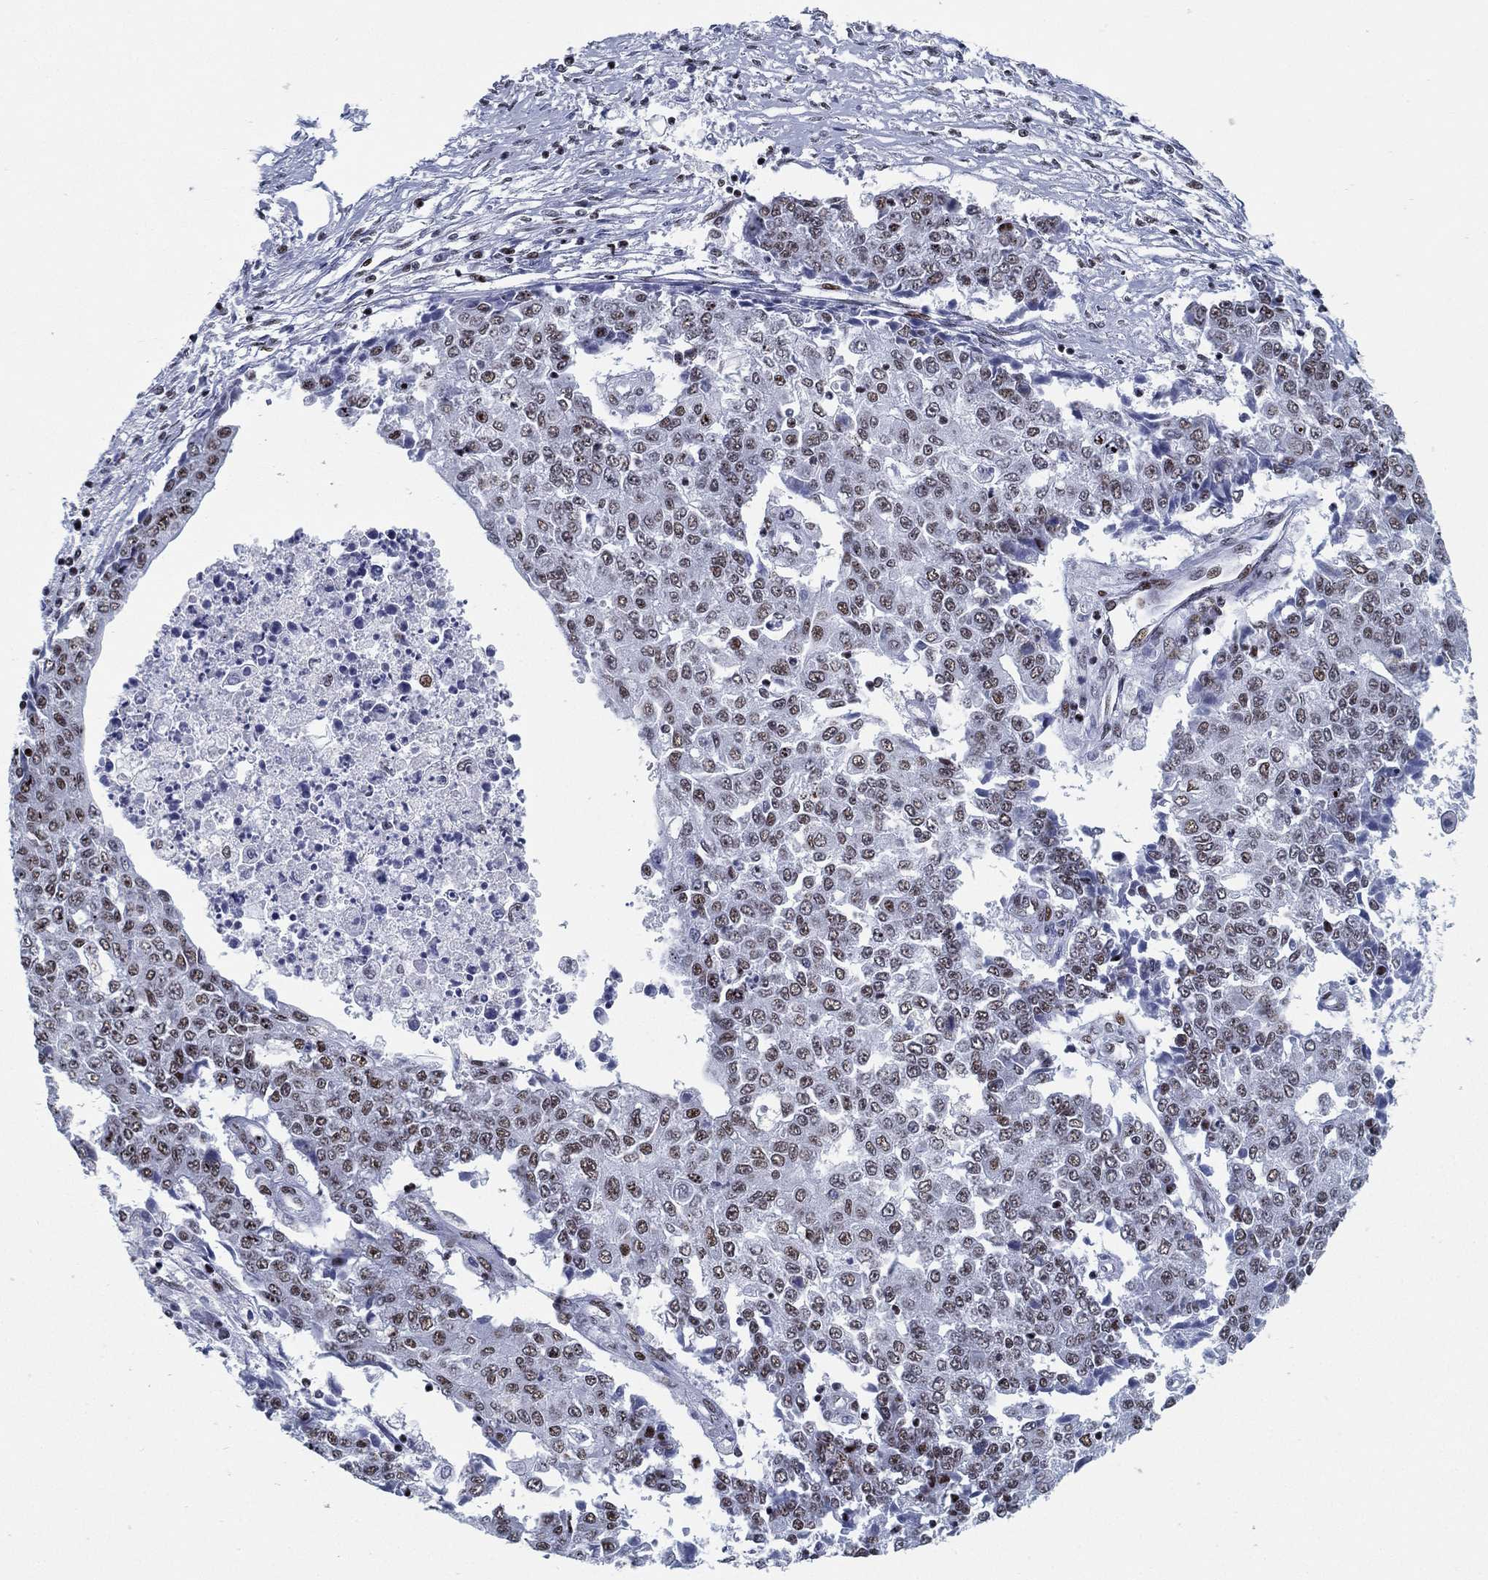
{"staining": {"intensity": "moderate", "quantity": "25%-75%", "location": "nuclear"}, "tissue": "ovarian cancer", "cell_type": "Tumor cells", "image_type": "cancer", "snomed": [{"axis": "morphology", "description": "Carcinoma, endometroid"}, {"axis": "topography", "description": "Ovary"}], "caption": "A brown stain shows moderate nuclear expression of a protein in human ovarian cancer tumor cells. (DAB IHC, brown staining for protein, blue staining for nuclei).", "gene": "CYB561D2", "patient": {"sex": "female", "age": 42}}